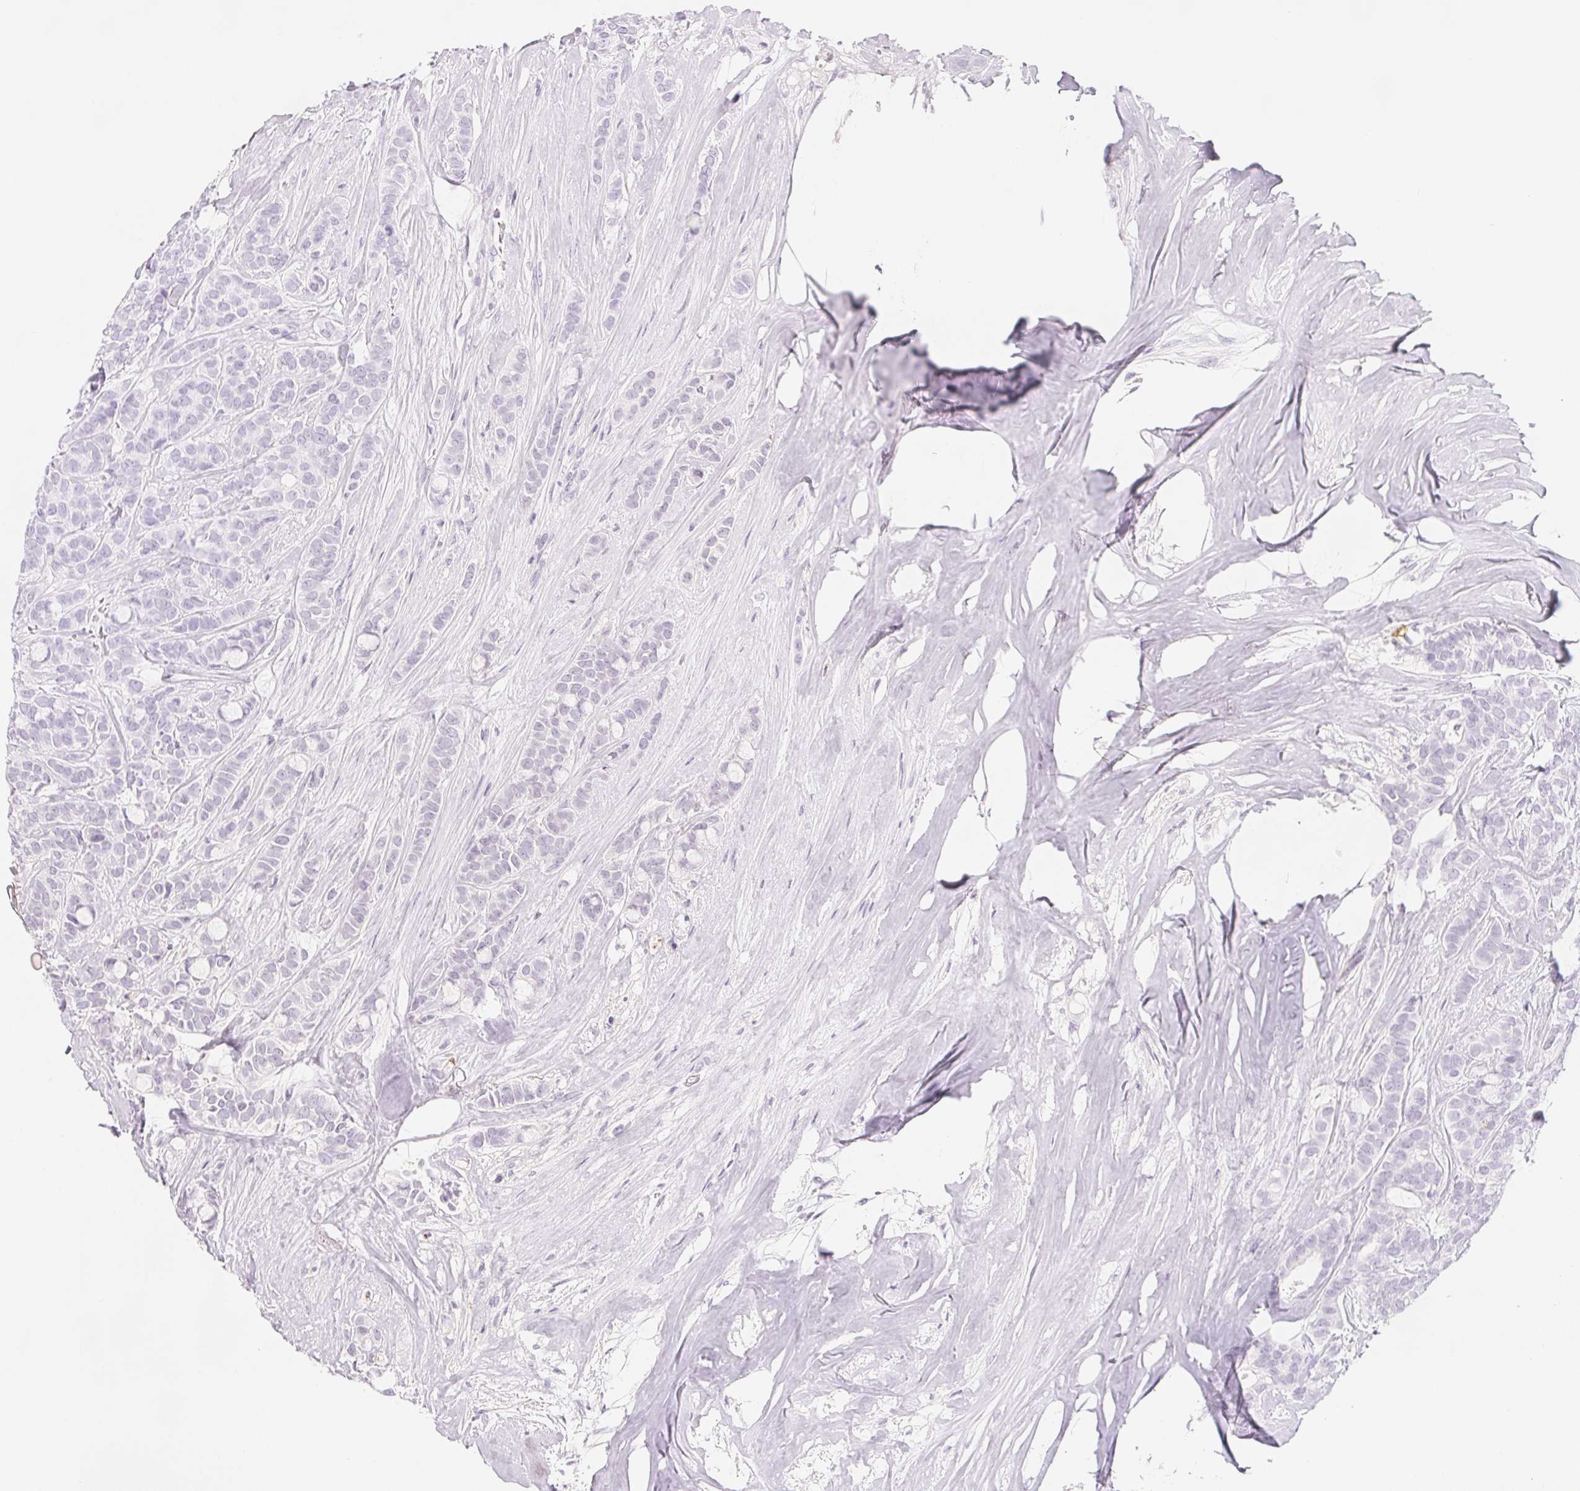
{"staining": {"intensity": "negative", "quantity": "none", "location": "none"}, "tissue": "breast cancer", "cell_type": "Tumor cells", "image_type": "cancer", "snomed": [{"axis": "morphology", "description": "Duct carcinoma"}, {"axis": "topography", "description": "Breast"}], "caption": "Human breast invasive ductal carcinoma stained for a protein using immunohistochemistry (IHC) reveals no positivity in tumor cells.", "gene": "CD69", "patient": {"sex": "female", "age": 84}}